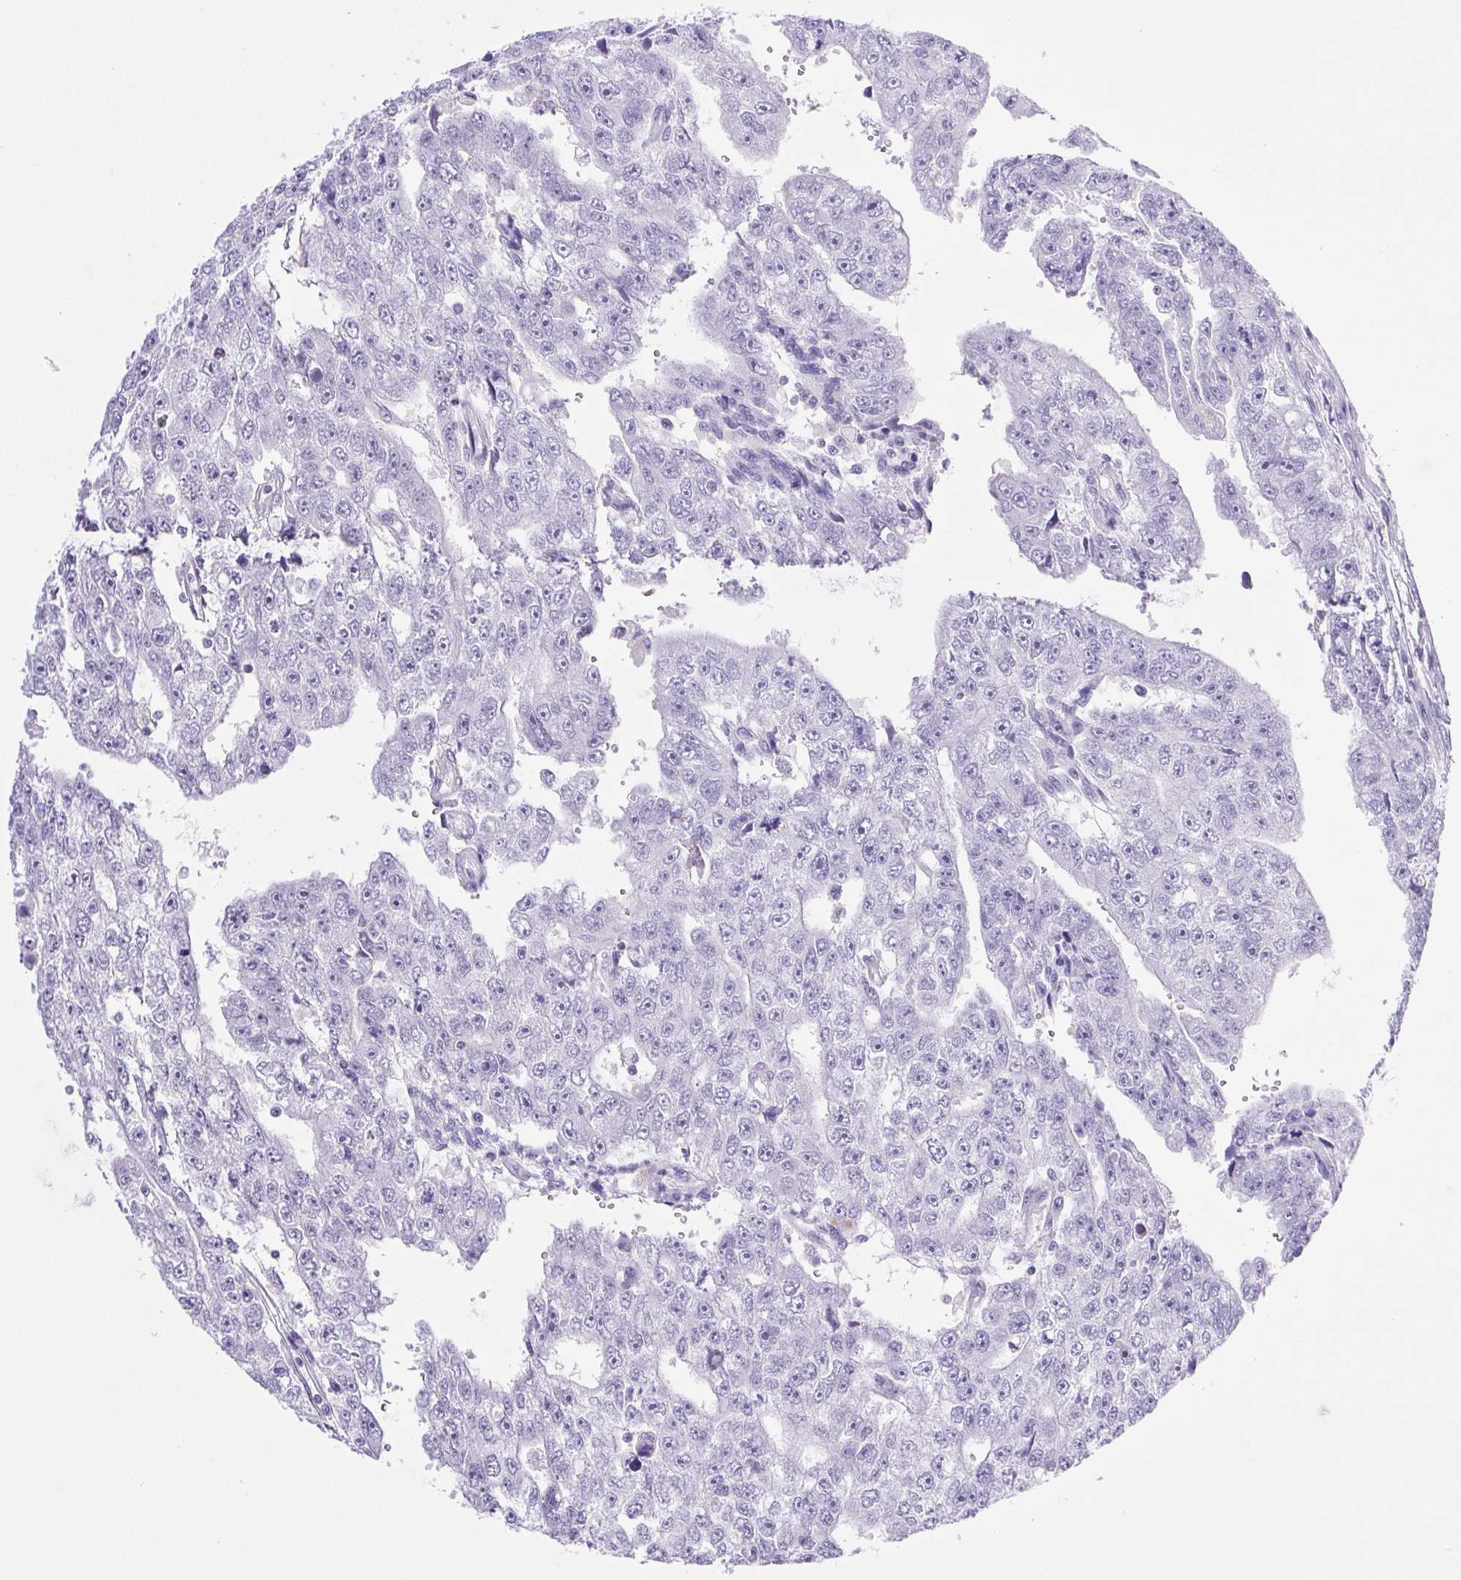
{"staining": {"intensity": "negative", "quantity": "none", "location": "none"}, "tissue": "testis cancer", "cell_type": "Tumor cells", "image_type": "cancer", "snomed": [{"axis": "morphology", "description": "Carcinoma, Embryonal, NOS"}, {"axis": "topography", "description": "Testis"}], "caption": "Tumor cells are negative for brown protein staining in testis embryonal carcinoma. Nuclei are stained in blue.", "gene": "SYNPR", "patient": {"sex": "male", "age": 20}}